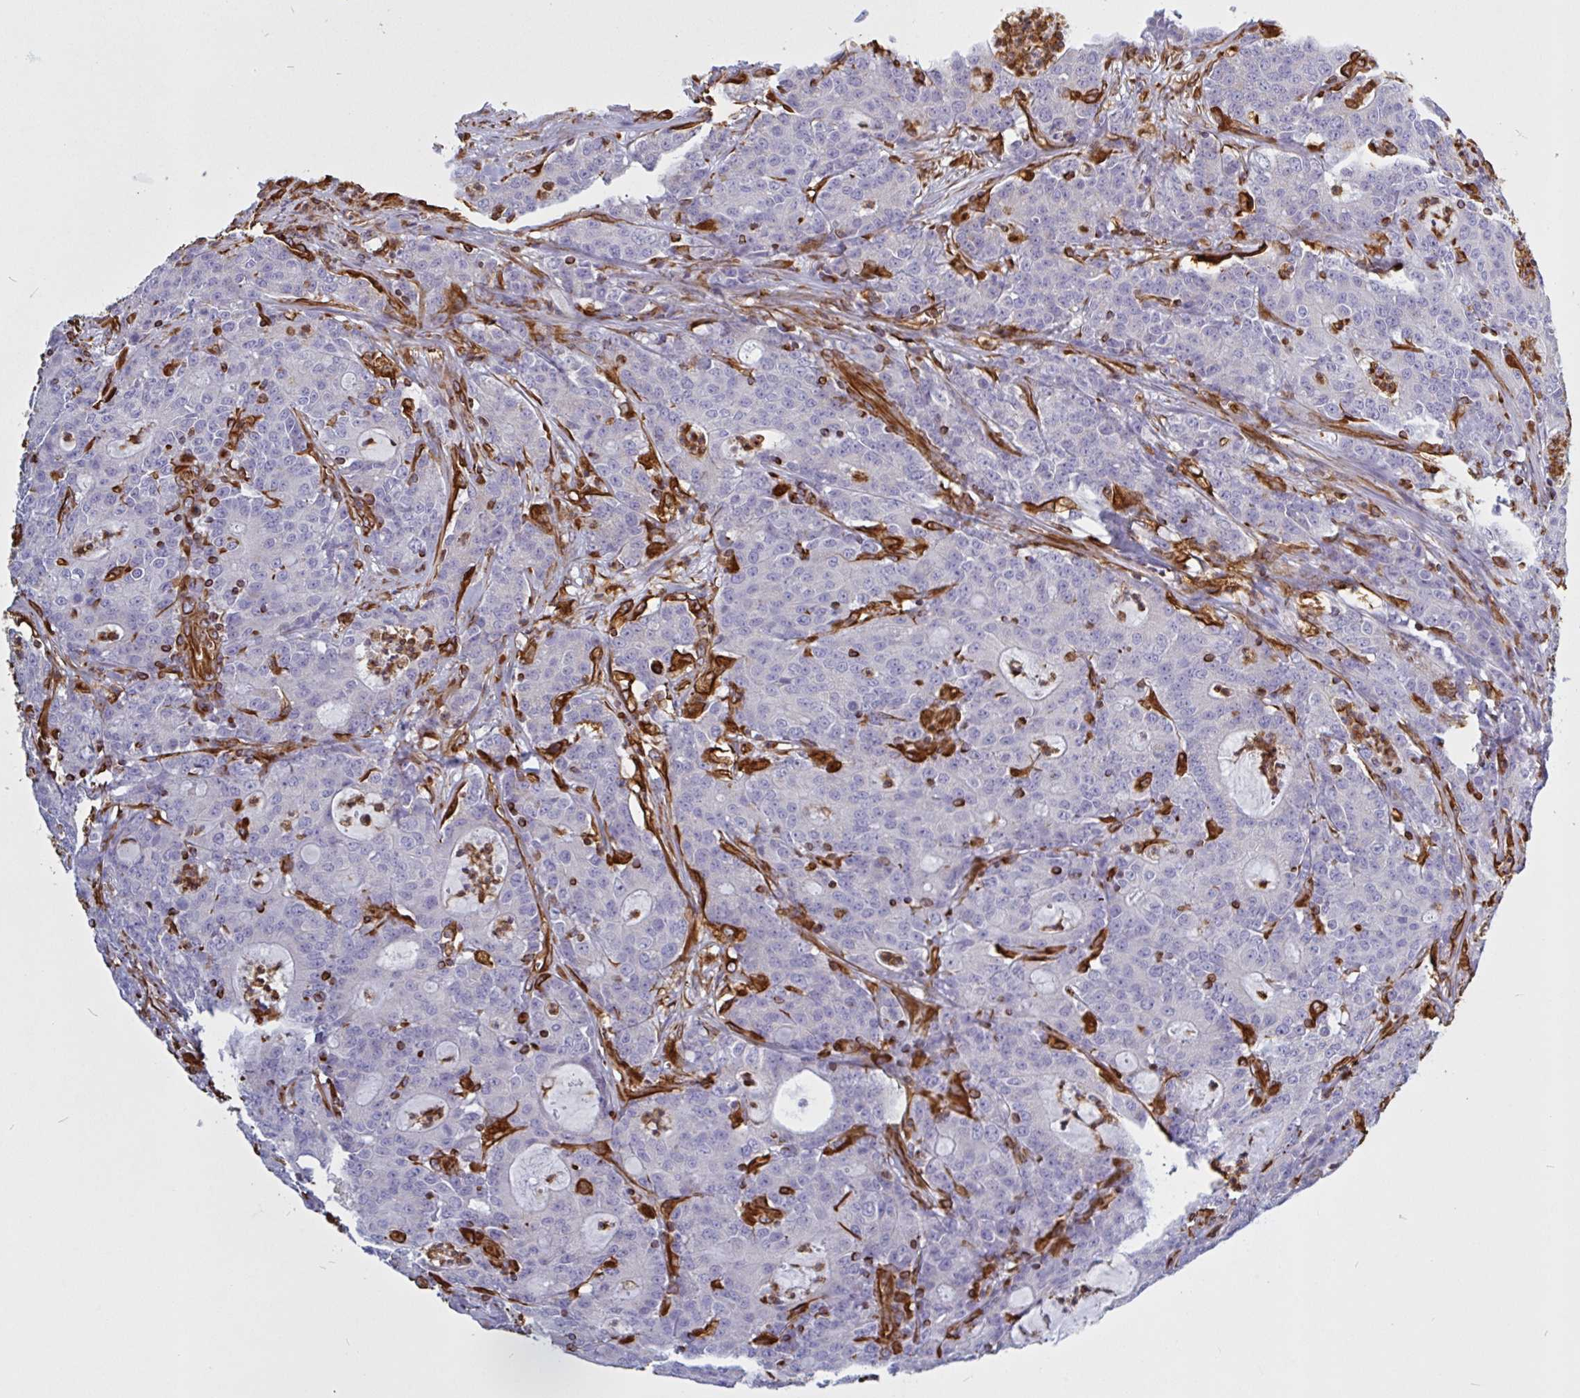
{"staining": {"intensity": "negative", "quantity": "none", "location": "none"}, "tissue": "colorectal cancer", "cell_type": "Tumor cells", "image_type": "cancer", "snomed": [{"axis": "morphology", "description": "Adenocarcinoma, NOS"}, {"axis": "topography", "description": "Colon"}], "caption": "A histopathology image of colorectal cancer stained for a protein displays no brown staining in tumor cells.", "gene": "PPFIA1", "patient": {"sex": "male", "age": 83}}